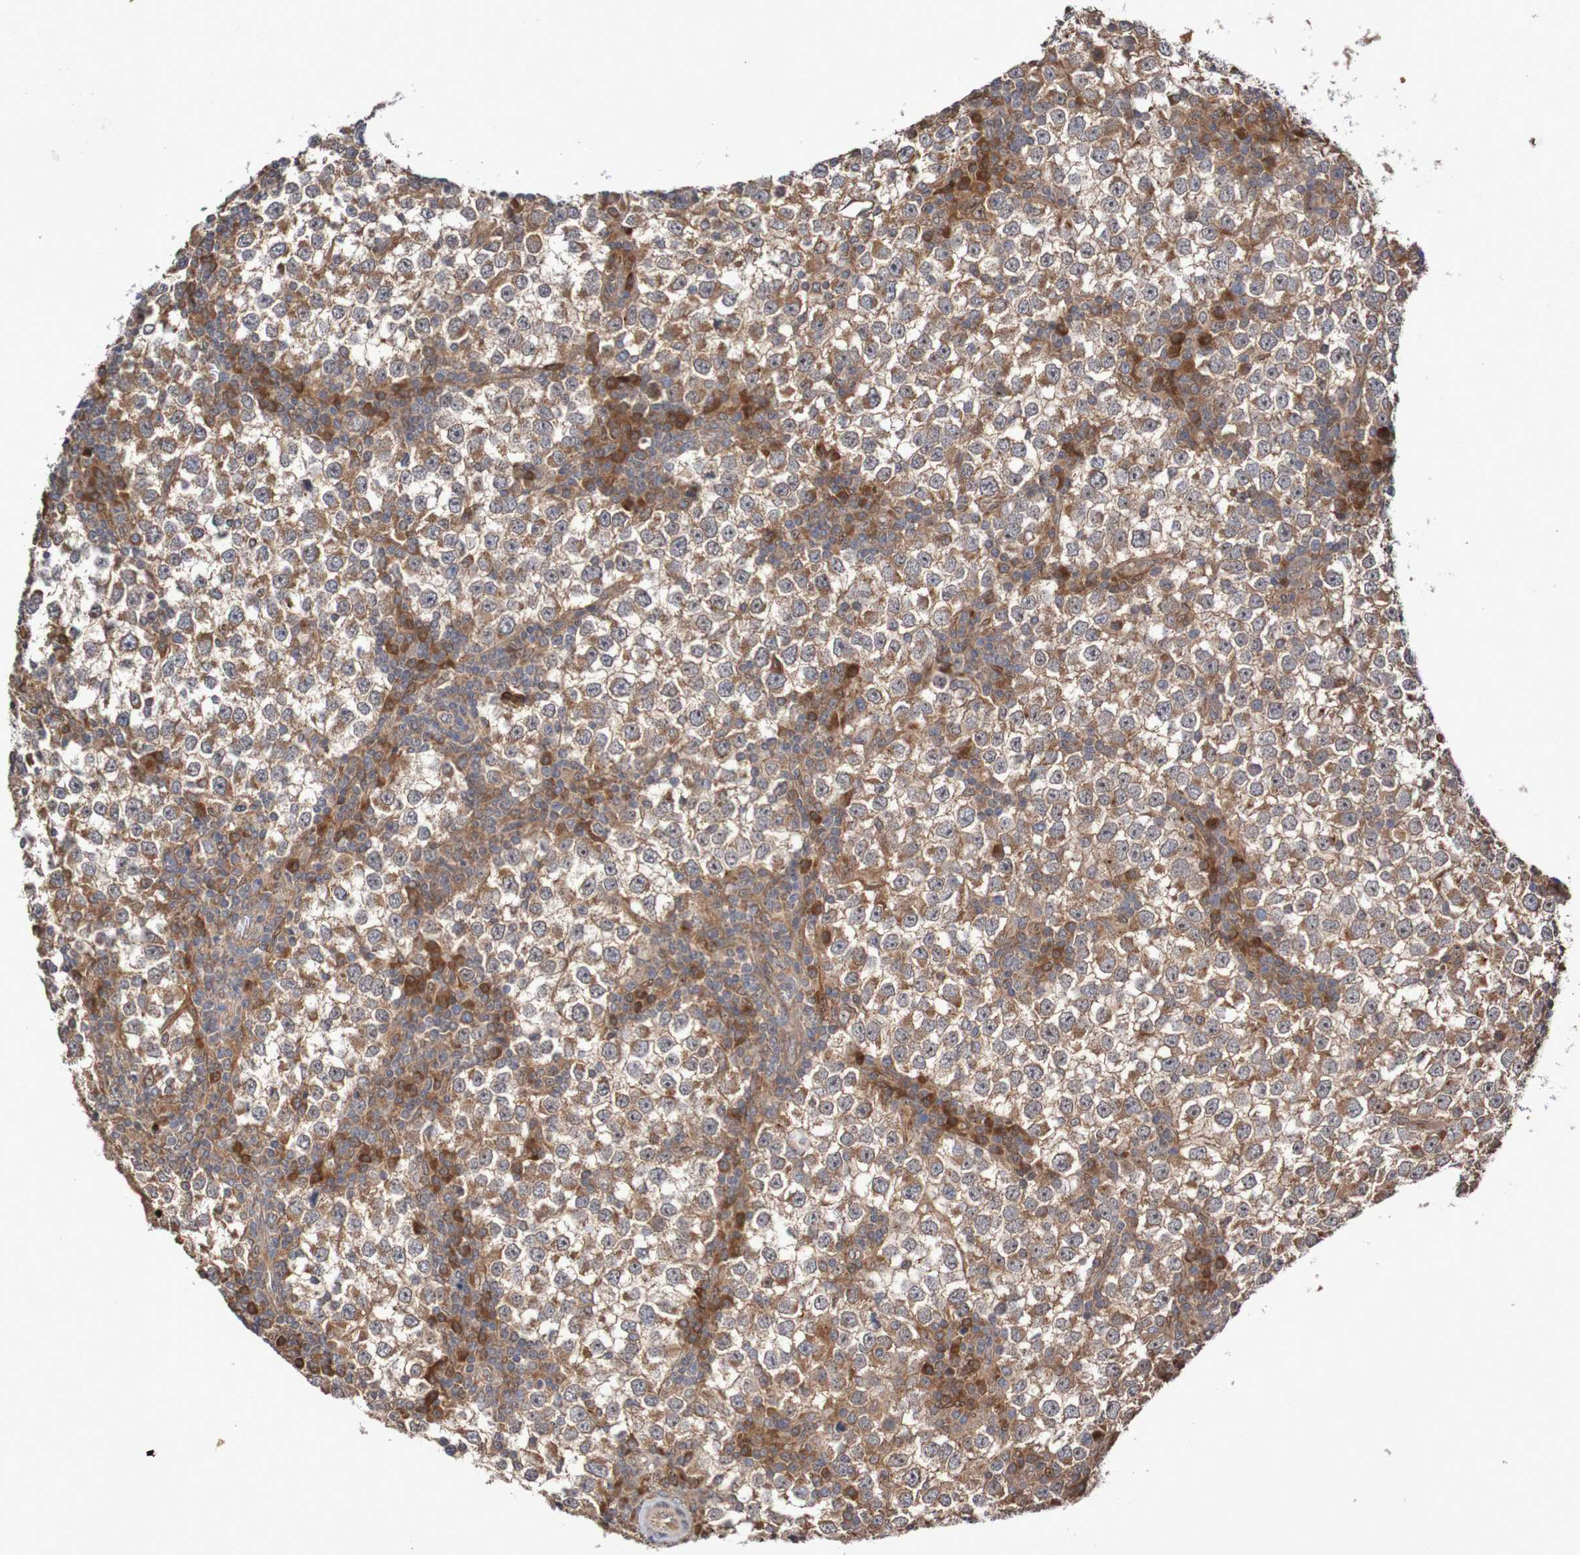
{"staining": {"intensity": "moderate", "quantity": "25%-75%", "location": "cytoplasmic/membranous"}, "tissue": "testis cancer", "cell_type": "Tumor cells", "image_type": "cancer", "snomed": [{"axis": "morphology", "description": "Seminoma, NOS"}, {"axis": "topography", "description": "Testis"}], "caption": "Human seminoma (testis) stained with a brown dye shows moderate cytoplasmic/membranous positive staining in approximately 25%-75% of tumor cells.", "gene": "PHPT1", "patient": {"sex": "male", "age": 65}}